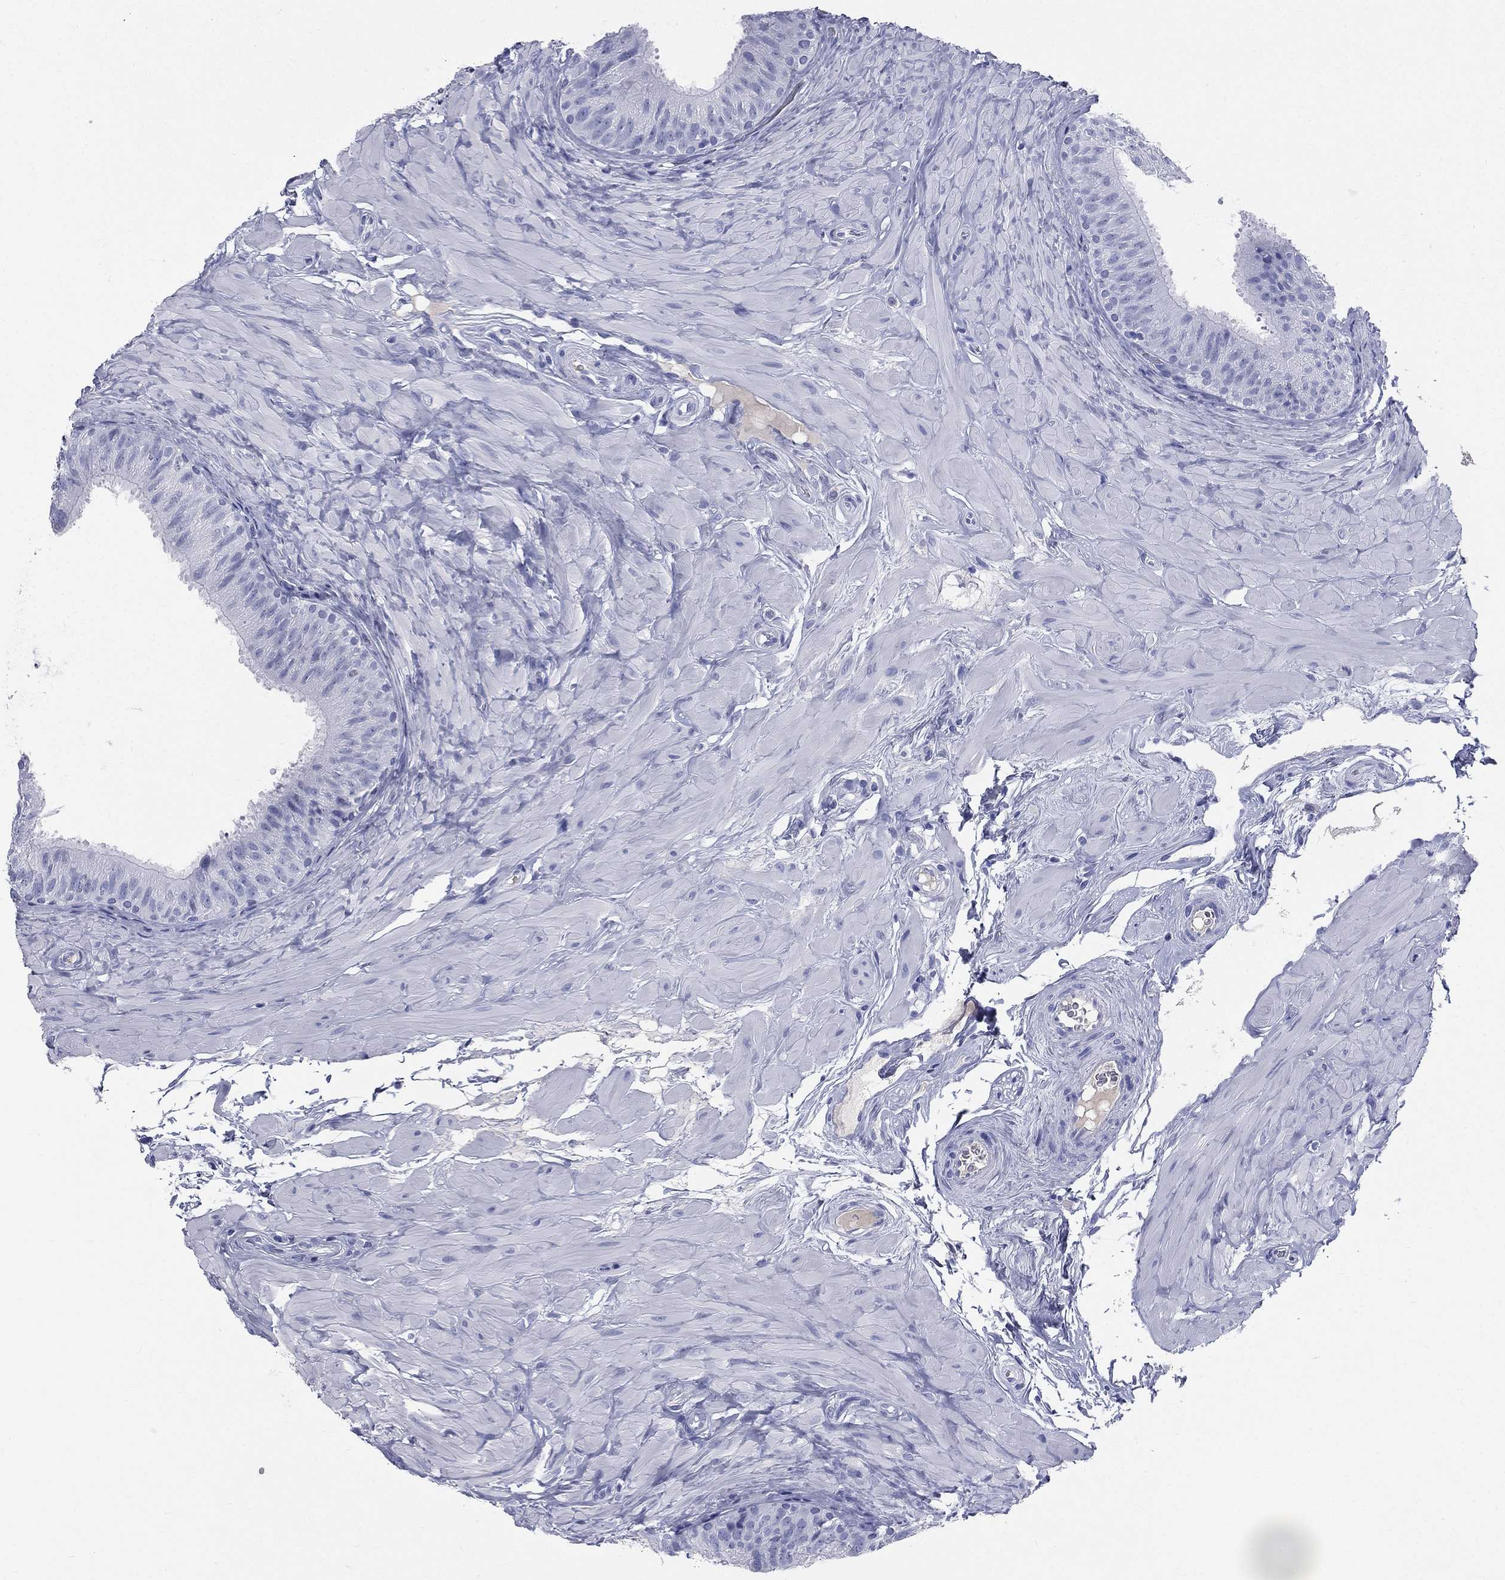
{"staining": {"intensity": "negative", "quantity": "none", "location": "none"}, "tissue": "epididymis", "cell_type": "Glandular cells", "image_type": "normal", "snomed": [{"axis": "morphology", "description": "Normal tissue, NOS"}, {"axis": "topography", "description": "Epididymis"}], "caption": "IHC photomicrograph of benign epididymis stained for a protein (brown), which exhibits no staining in glandular cells. (DAB IHC visualized using brightfield microscopy, high magnification).", "gene": "HP", "patient": {"sex": "male", "age": 34}}